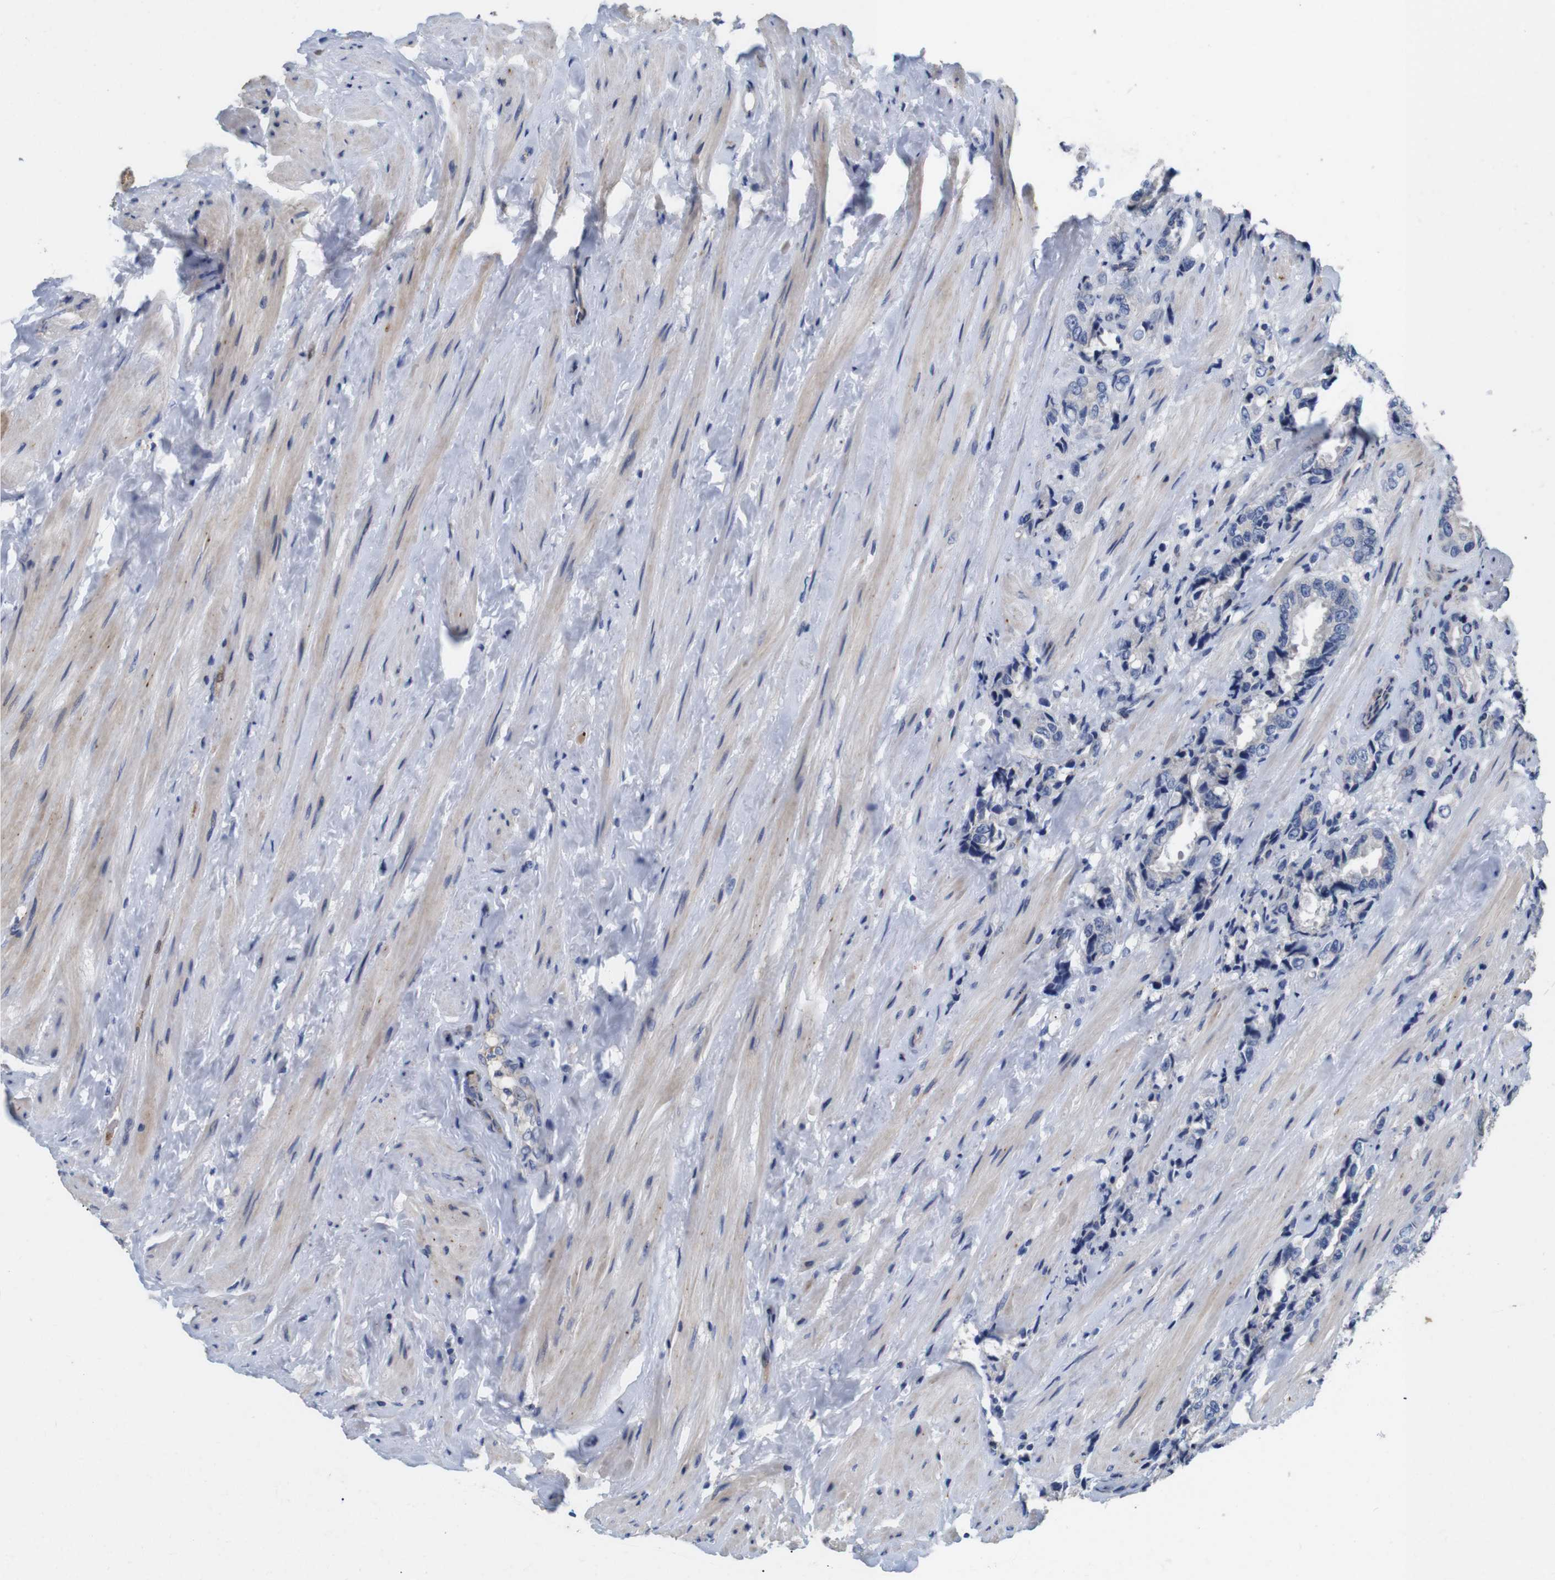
{"staining": {"intensity": "negative", "quantity": "none", "location": "none"}, "tissue": "prostate cancer", "cell_type": "Tumor cells", "image_type": "cancer", "snomed": [{"axis": "morphology", "description": "Adenocarcinoma, High grade"}, {"axis": "topography", "description": "Prostate"}], "caption": "Photomicrograph shows no significant protein expression in tumor cells of prostate adenocarcinoma (high-grade).", "gene": "SPRY3", "patient": {"sex": "male", "age": 61}}